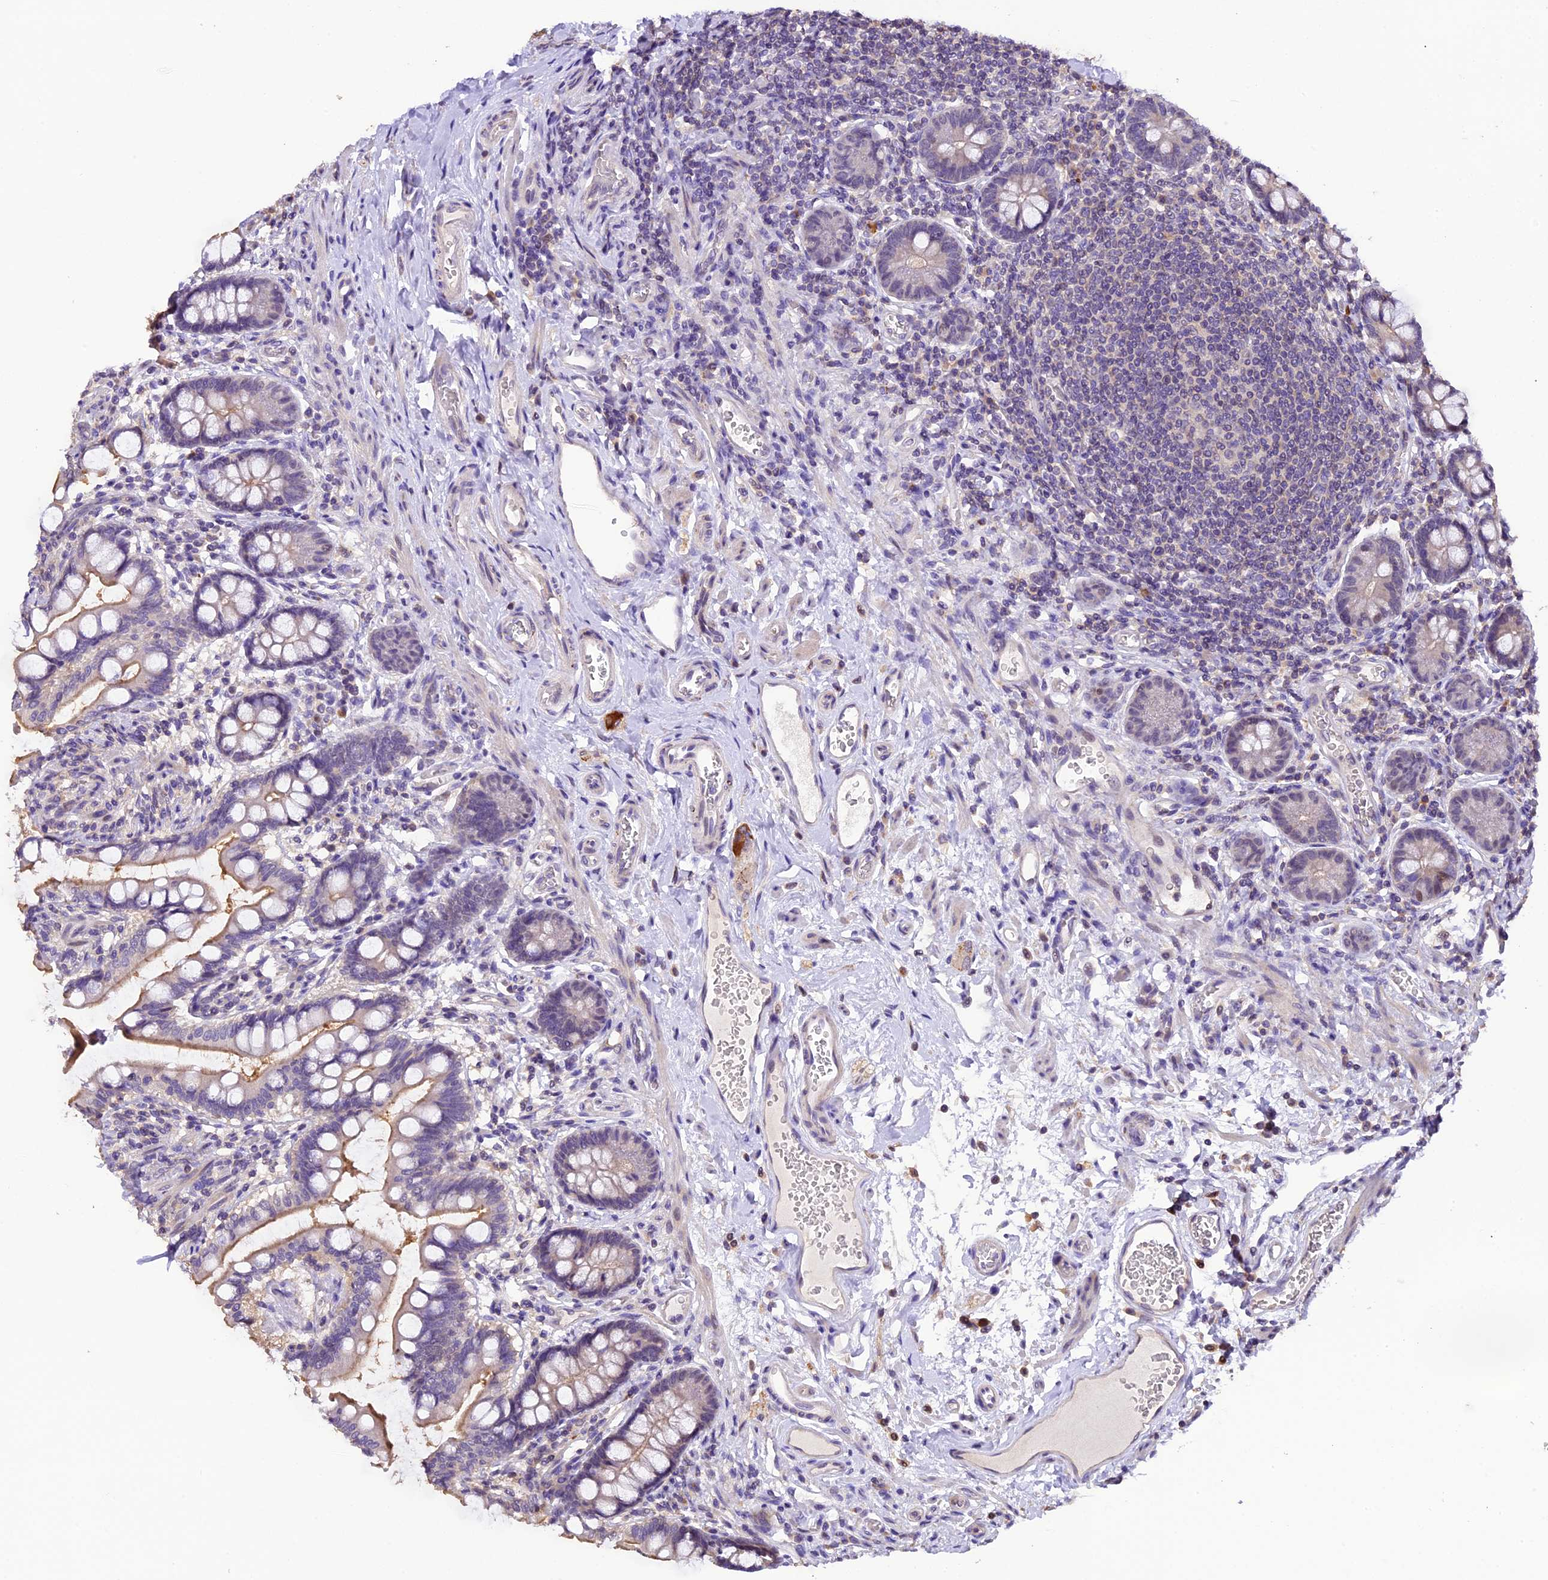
{"staining": {"intensity": "moderate", "quantity": "<25%", "location": "cytoplasmic/membranous"}, "tissue": "small intestine", "cell_type": "Glandular cells", "image_type": "normal", "snomed": [{"axis": "morphology", "description": "Normal tissue, NOS"}, {"axis": "topography", "description": "Small intestine"}], "caption": "The immunohistochemical stain shows moderate cytoplasmic/membranous expression in glandular cells of normal small intestine. (brown staining indicates protein expression, while blue staining denotes nuclei).", "gene": "DGKH", "patient": {"sex": "male", "age": 52}}